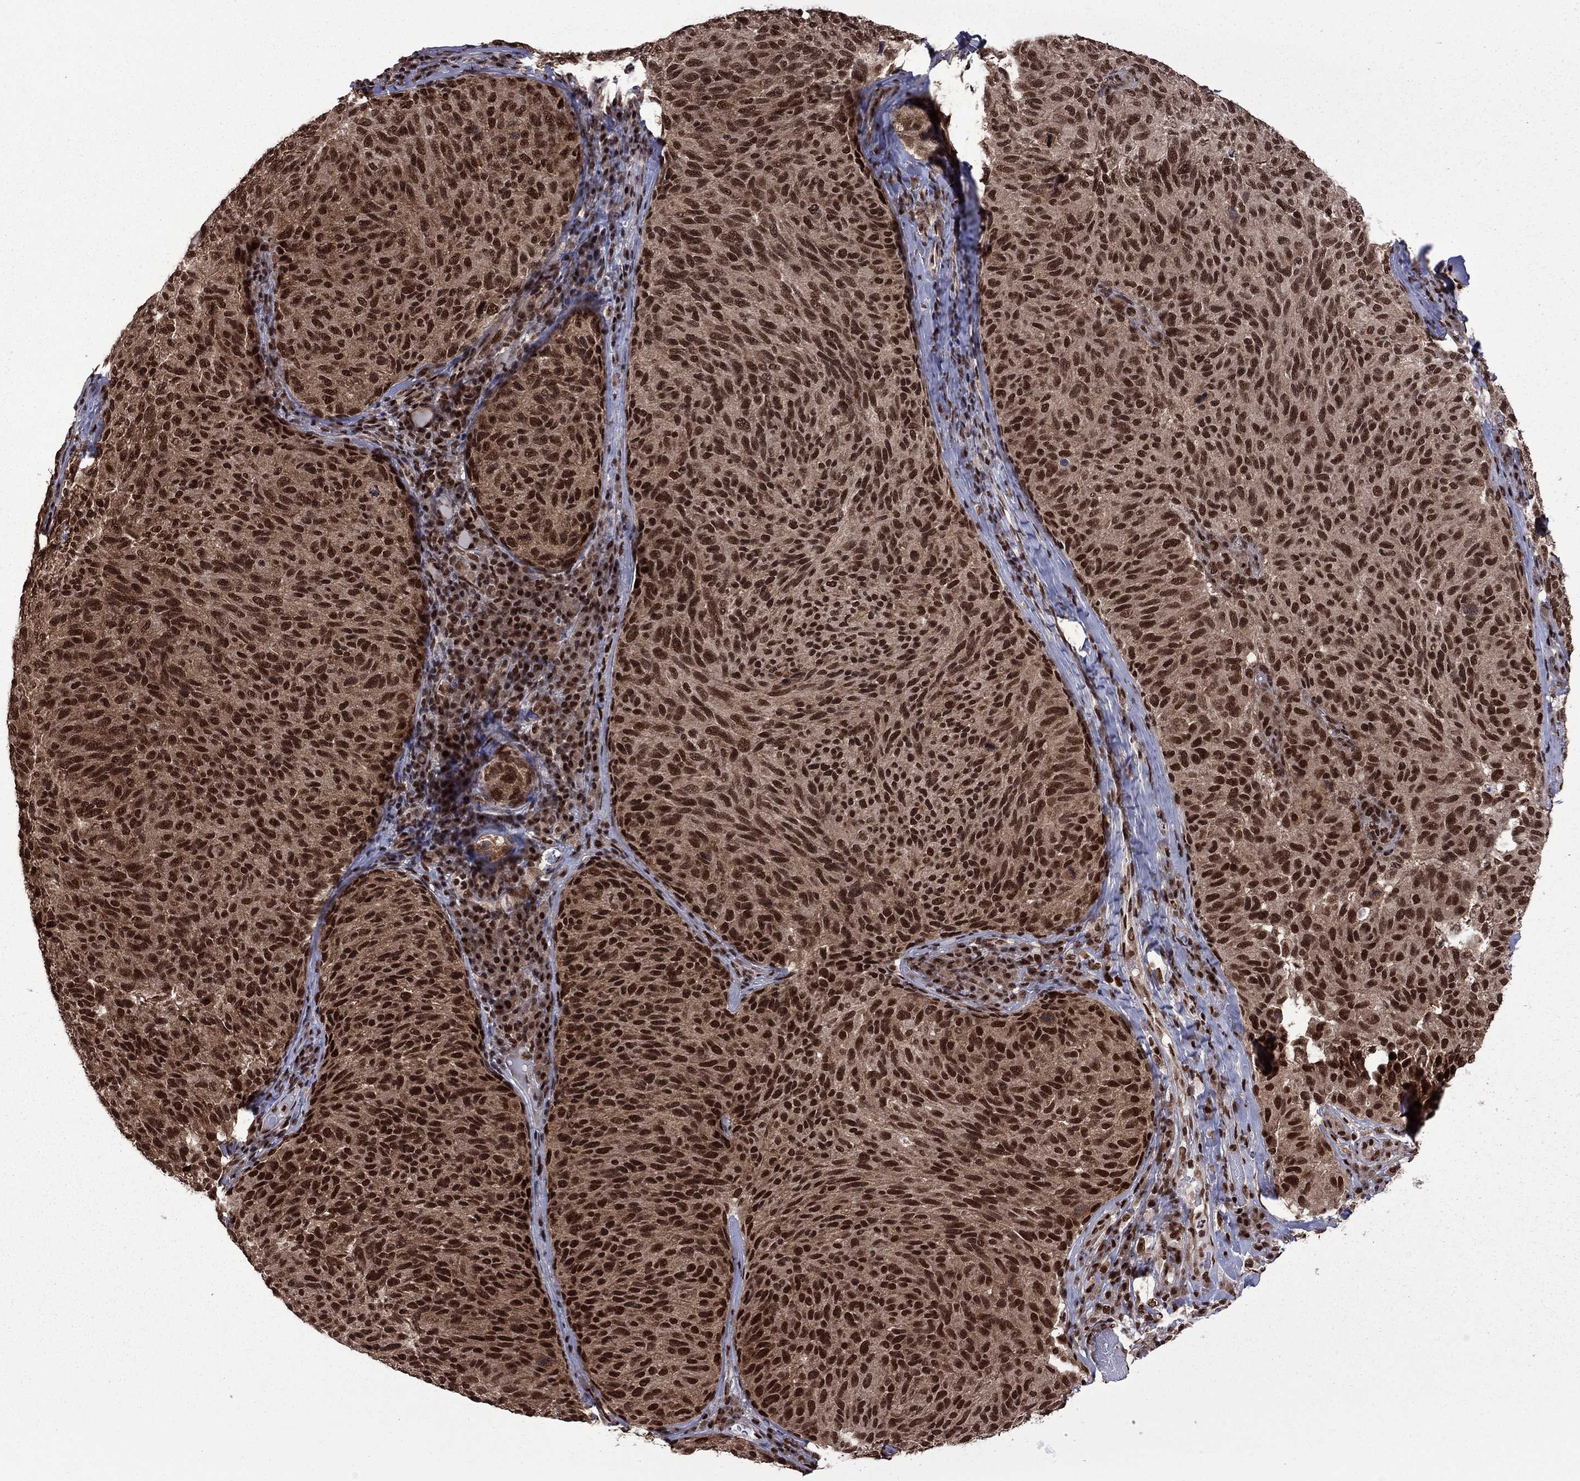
{"staining": {"intensity": "strong", "quantity": ">75%", "location": "nuclear"}, "tissue": "melanoma", "cell_type": "Tumor cells", "image_type": "cancer", "snomed": [{"axis": "morphology", "description": "Malignant melanoma, NOS"}, {"axis": "topography", "description": "Skin"}], "caption": "Immunohistochemistry (DAB (3,3'-diaminobenzidine)) staining of malignant melanoma demonstrates strong nuclear protein expression in approximately >75% of tumor cells.", "gene": "MED25", "patient": {"sex": "female", "age": 73}}